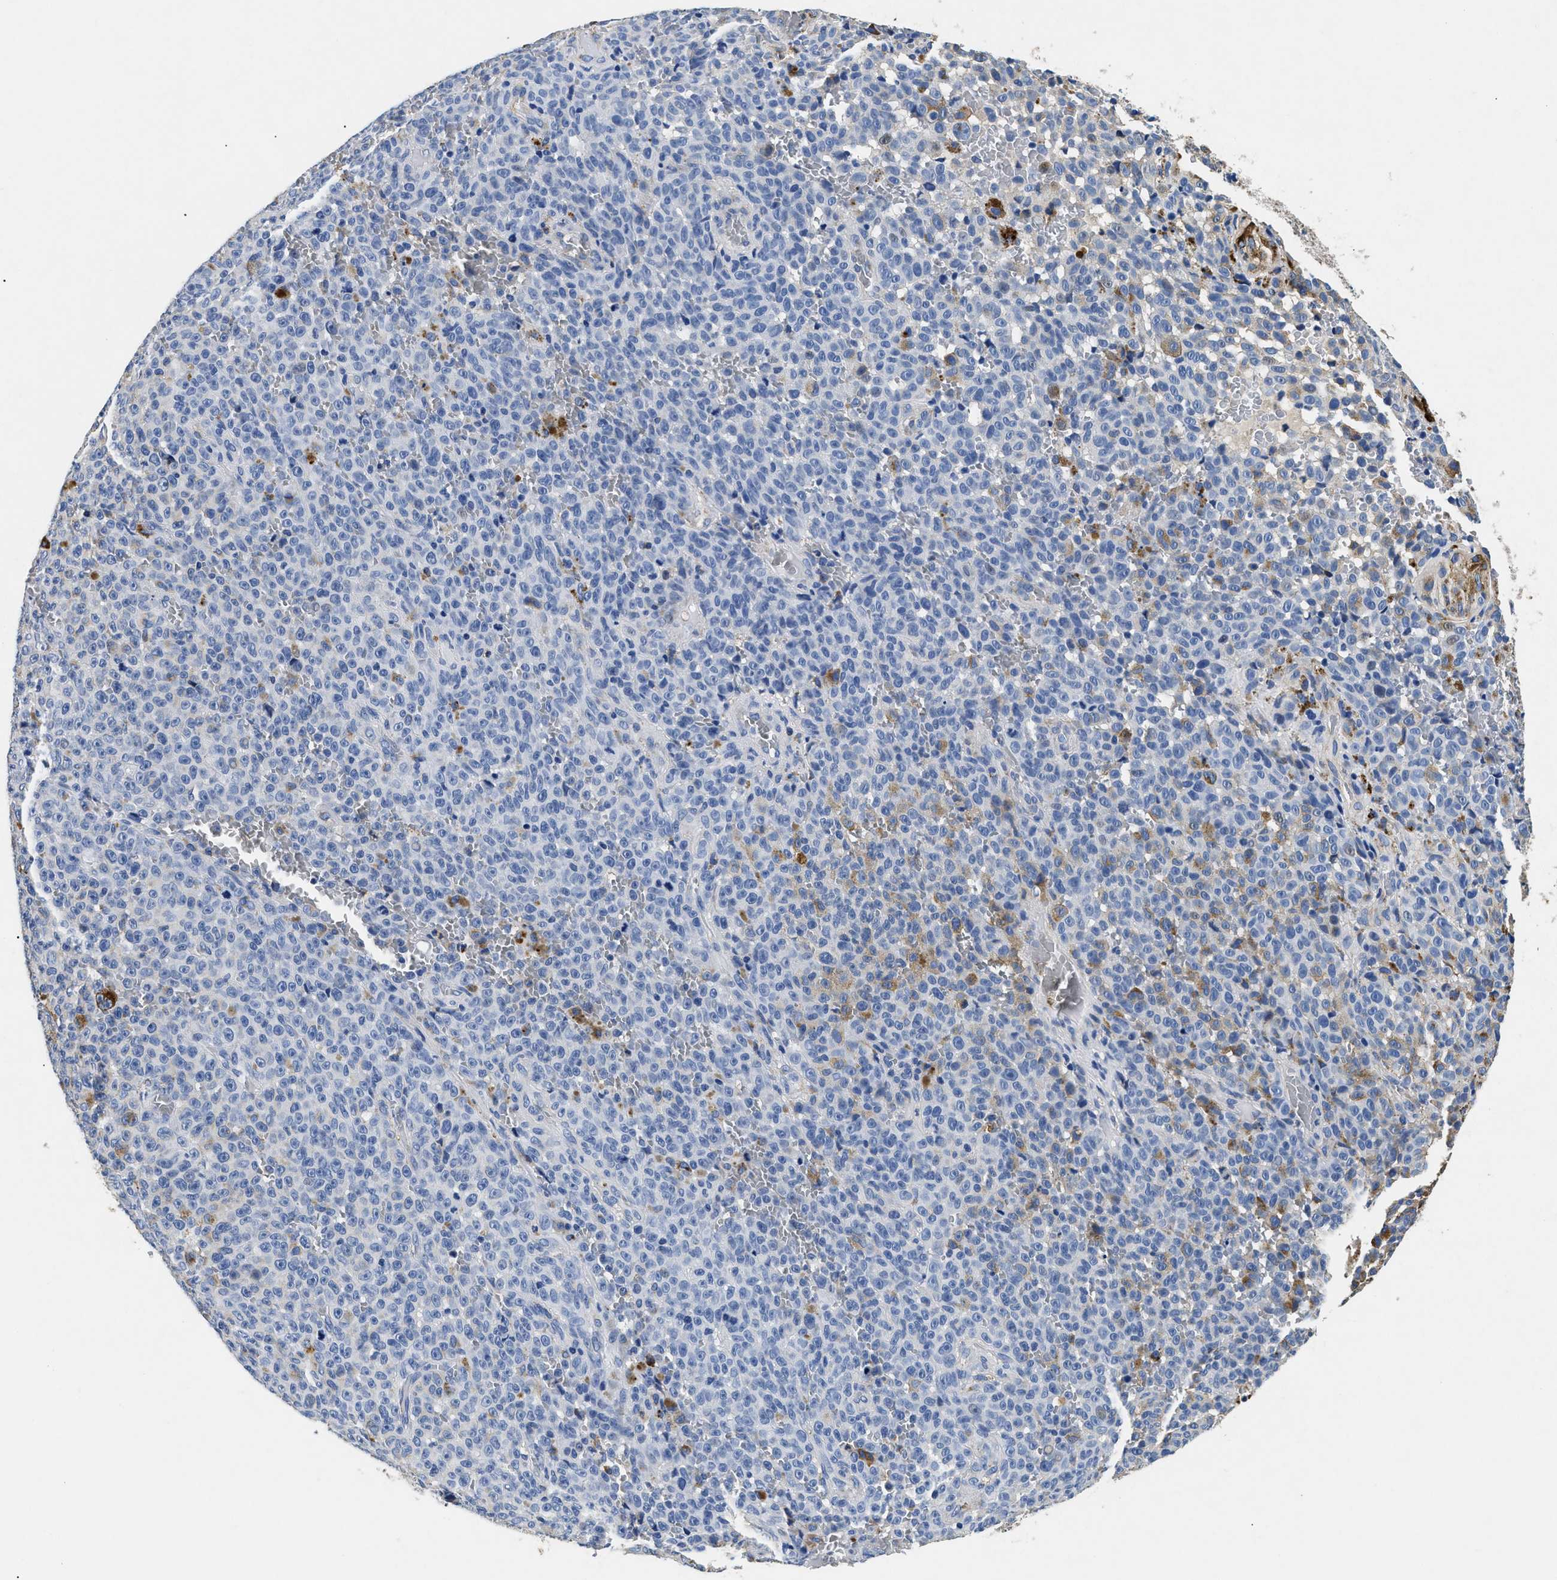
{"staining": {"intensity": "negative", "quantity": "none", "location": "none"}, "tissue": "melanoma", "cell_type": "Tumor cells", "image_type": "cancer", "snomed": [{"axis": "morphology", "description": "Malignant melanoma, NOS"}, {"axis": "topography", "description": "Skin"}], "caption": "This photomicrograph is of malignant melanoma stained with IHC to label a protein in brown with the nuclei are counter-stained blue. There is no positivity in tumor cells. (Immunohistochemistry (ihc), brightfield microscopy, high magnification).", "gene": "LAMA3", "patient": {"sex": "female", "age": 82}}